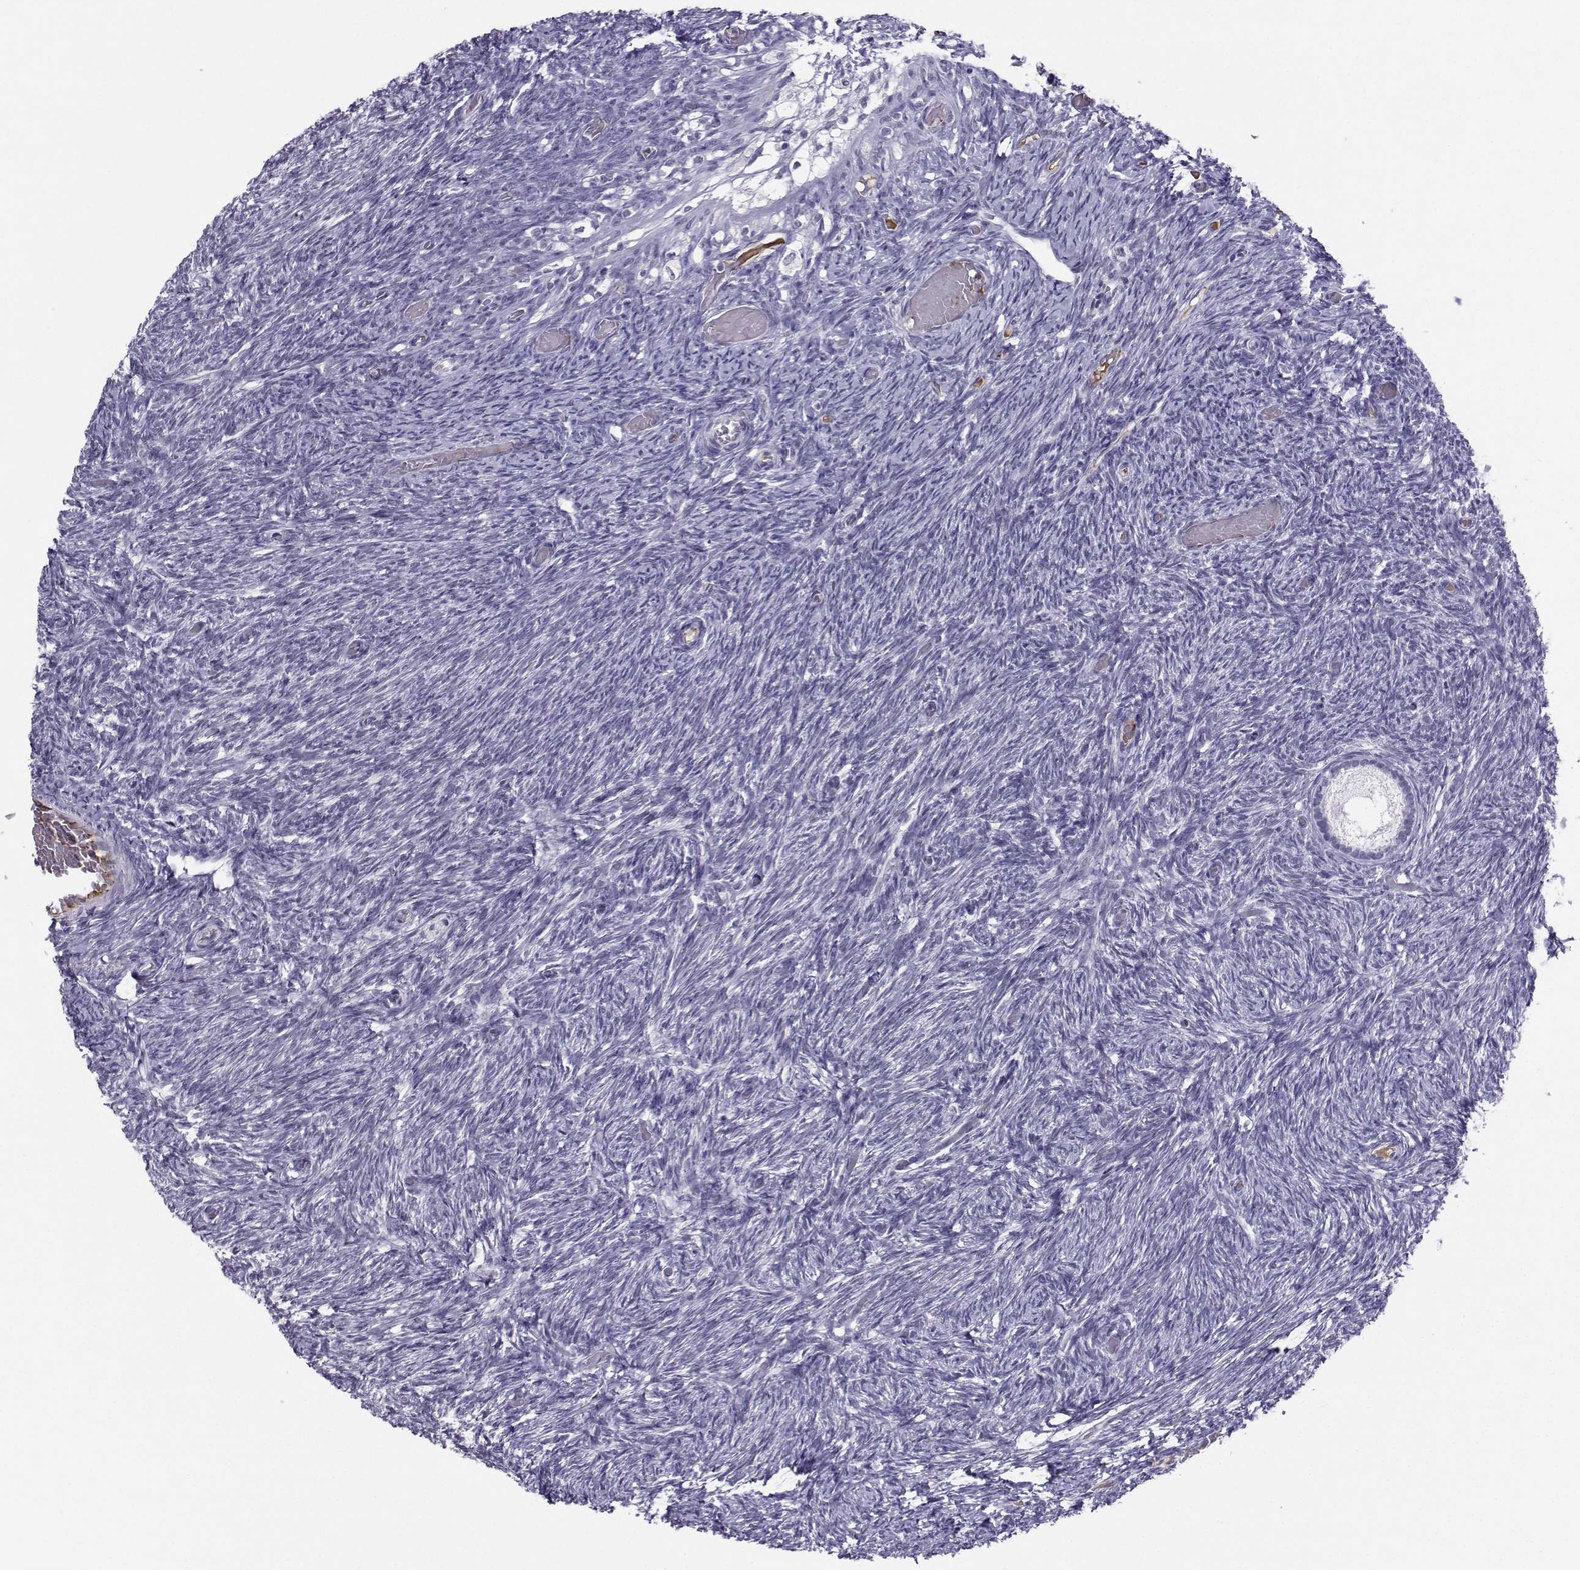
{"staining": {"intensity": "negative", "quantity": "none", "location": "none"}, "tissue": "ovary", "cell_type": "Follicle cells", "image_type": "normal", "snomed": [{"axis": "morphology", "description": "Normal tissue, NOS"}, {"axis": "topography", "description": "Ovary"}], "caption": "DAB immunohistochemical staining of benign human ovary displays no significant expression in follicle cells.", "gene": "LHX1", "patient": {"sex": "female", "age": 39}}